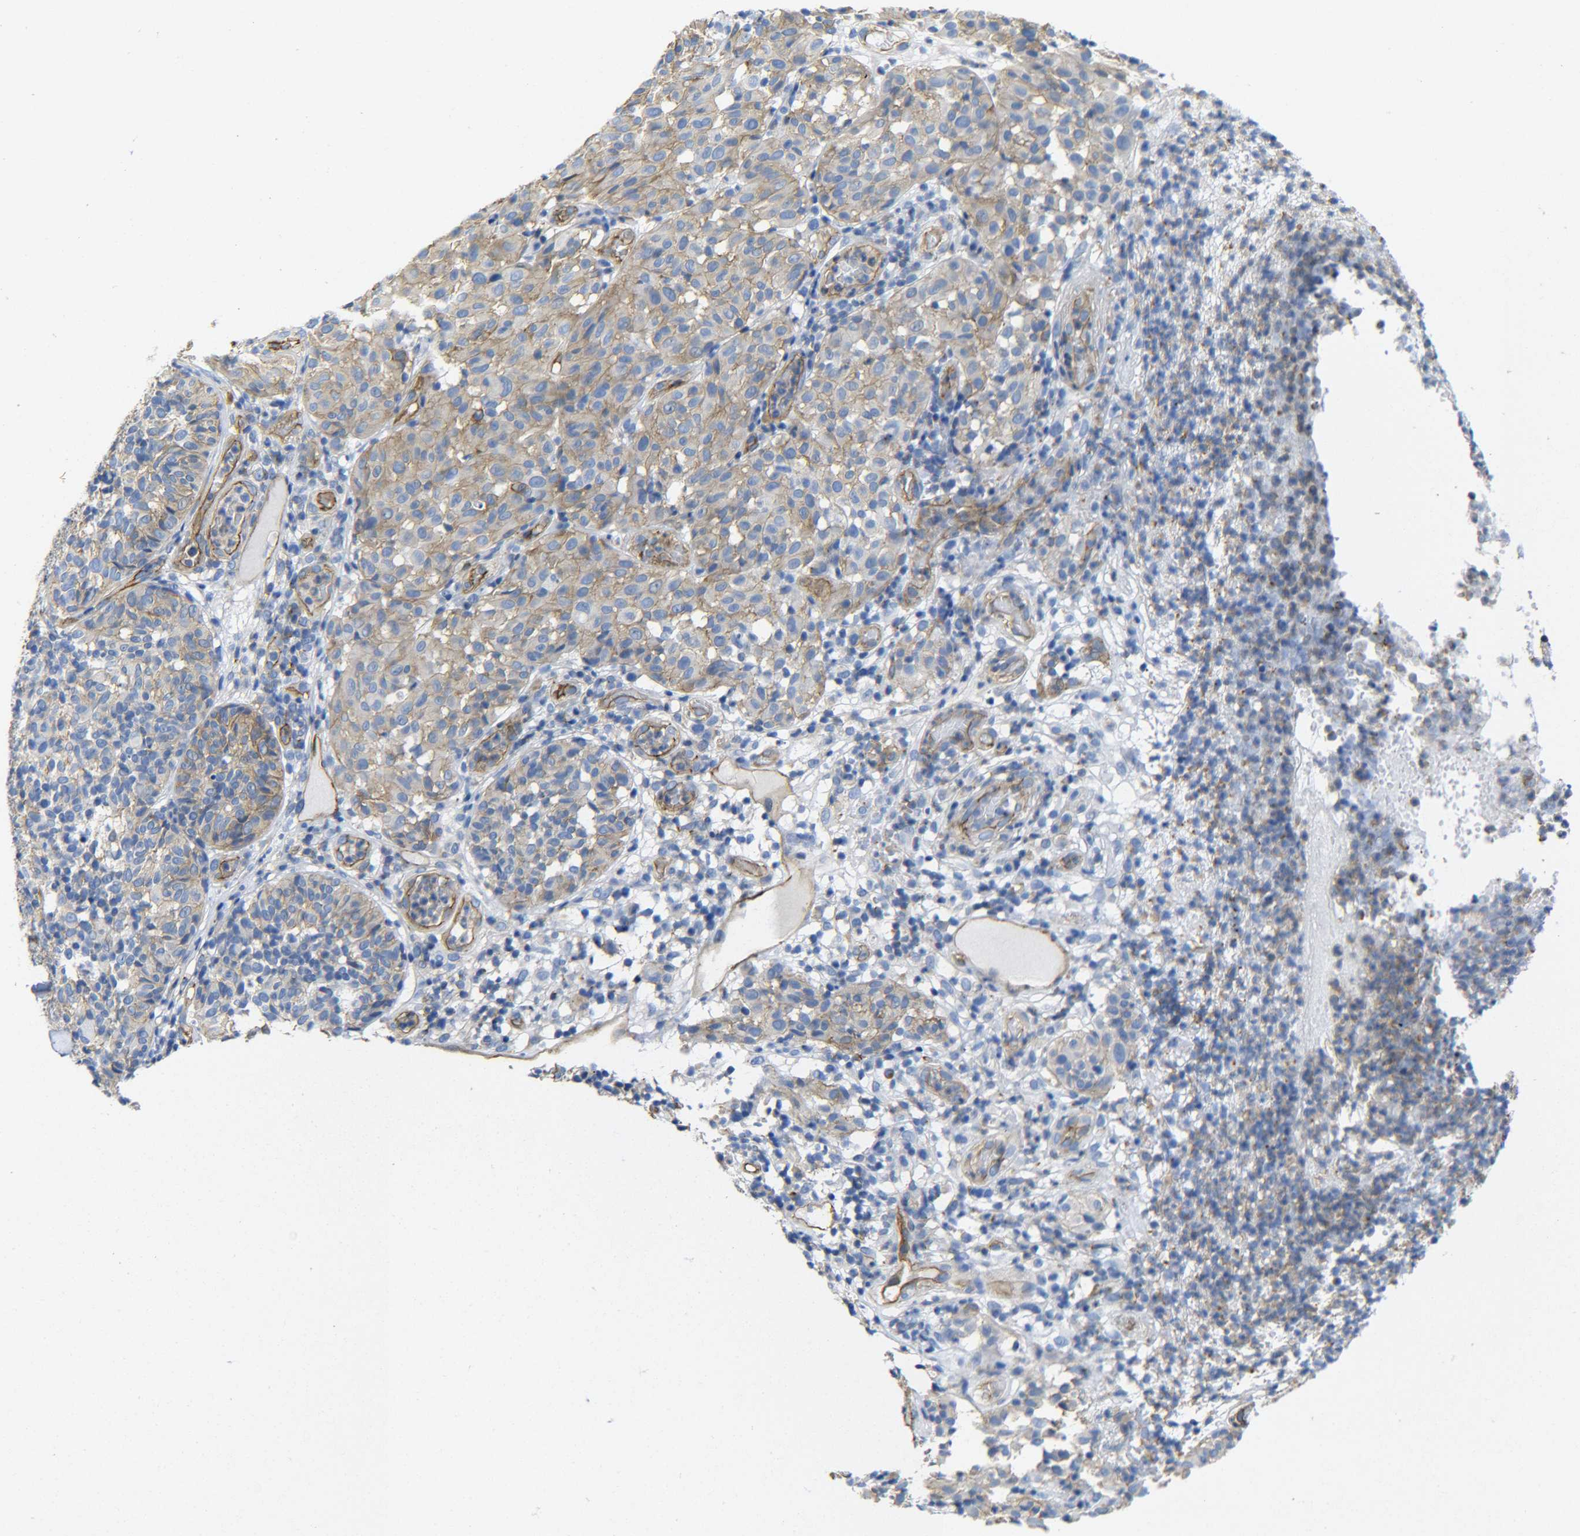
{"staining": {"intensity": "weak", "quantity": ">75%", "location": "cytoplasmic/membranous"}, "tissue": "melanoma", "cell_type": "Tumor cells", "image_type": "cancer", "snomed": [{"axis": "morphology", "description": "Malignant melanoma, NOS"}, {"axis": "topography", "description": "Skin"}], "caption": "Malignant melanoma was stained to show a protein in brown. There is low levels of weak cytoplasmic/membranous expression in approximately >75% of tumor cells.", "gene": "SPTBN1", "patient": {"sex": "female", "age": 46}}